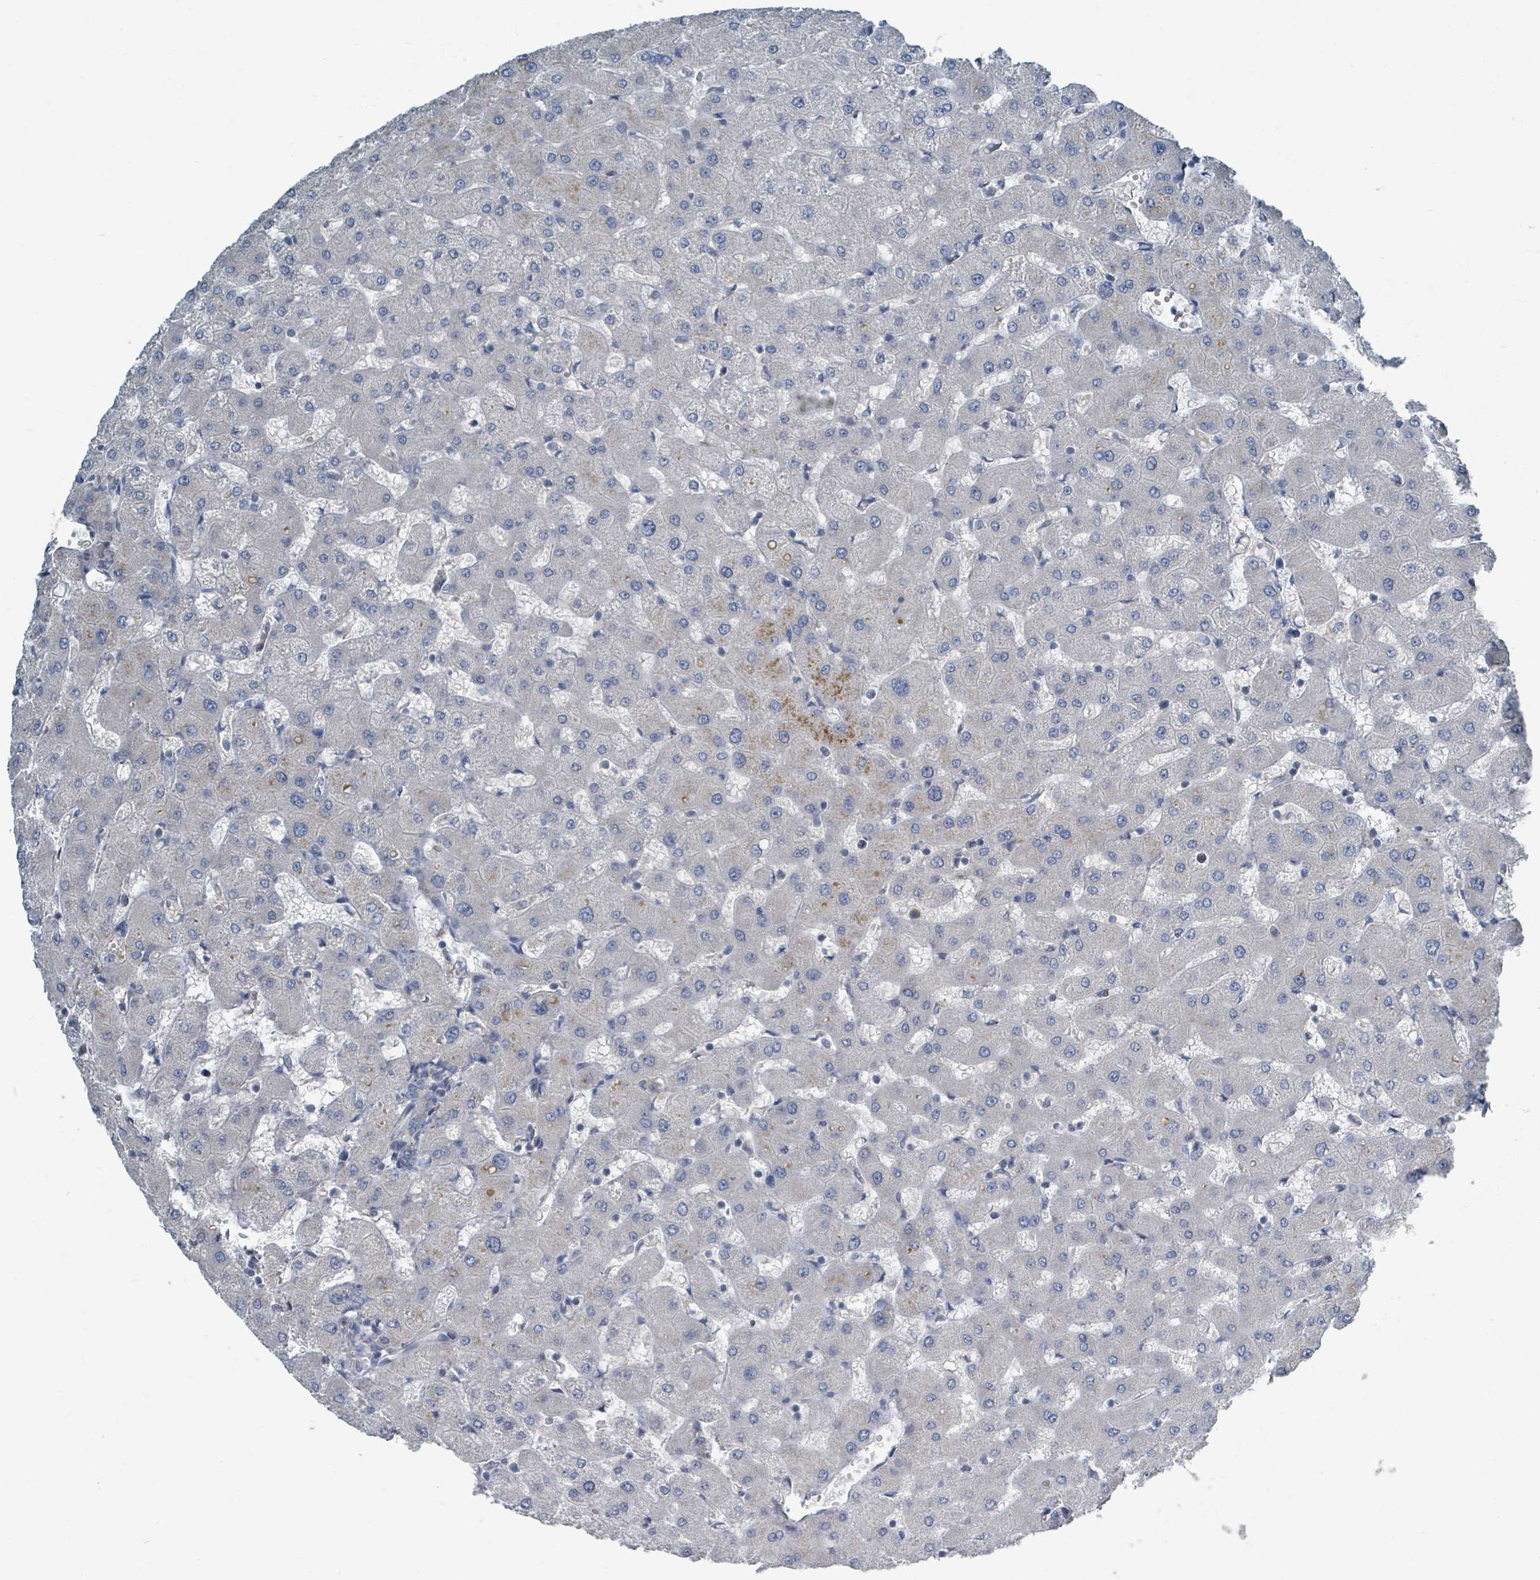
{"staining": {"intensity": "negative", "quantity": "none", "location": "none"}, "tissue": "liver", "cell_type": "Cholangiocytes", "image_type": "normal", "snomed": [{"axis": "morphology", "description": "Normal tissue, NOS"}, {"axis": "topography", "description": "Liver"}], "caption": "An image of human liver is negative for staining in cholangiocytes.", "gene": "SLC25A23", "patient": {"sex": "female", "age": 63}}